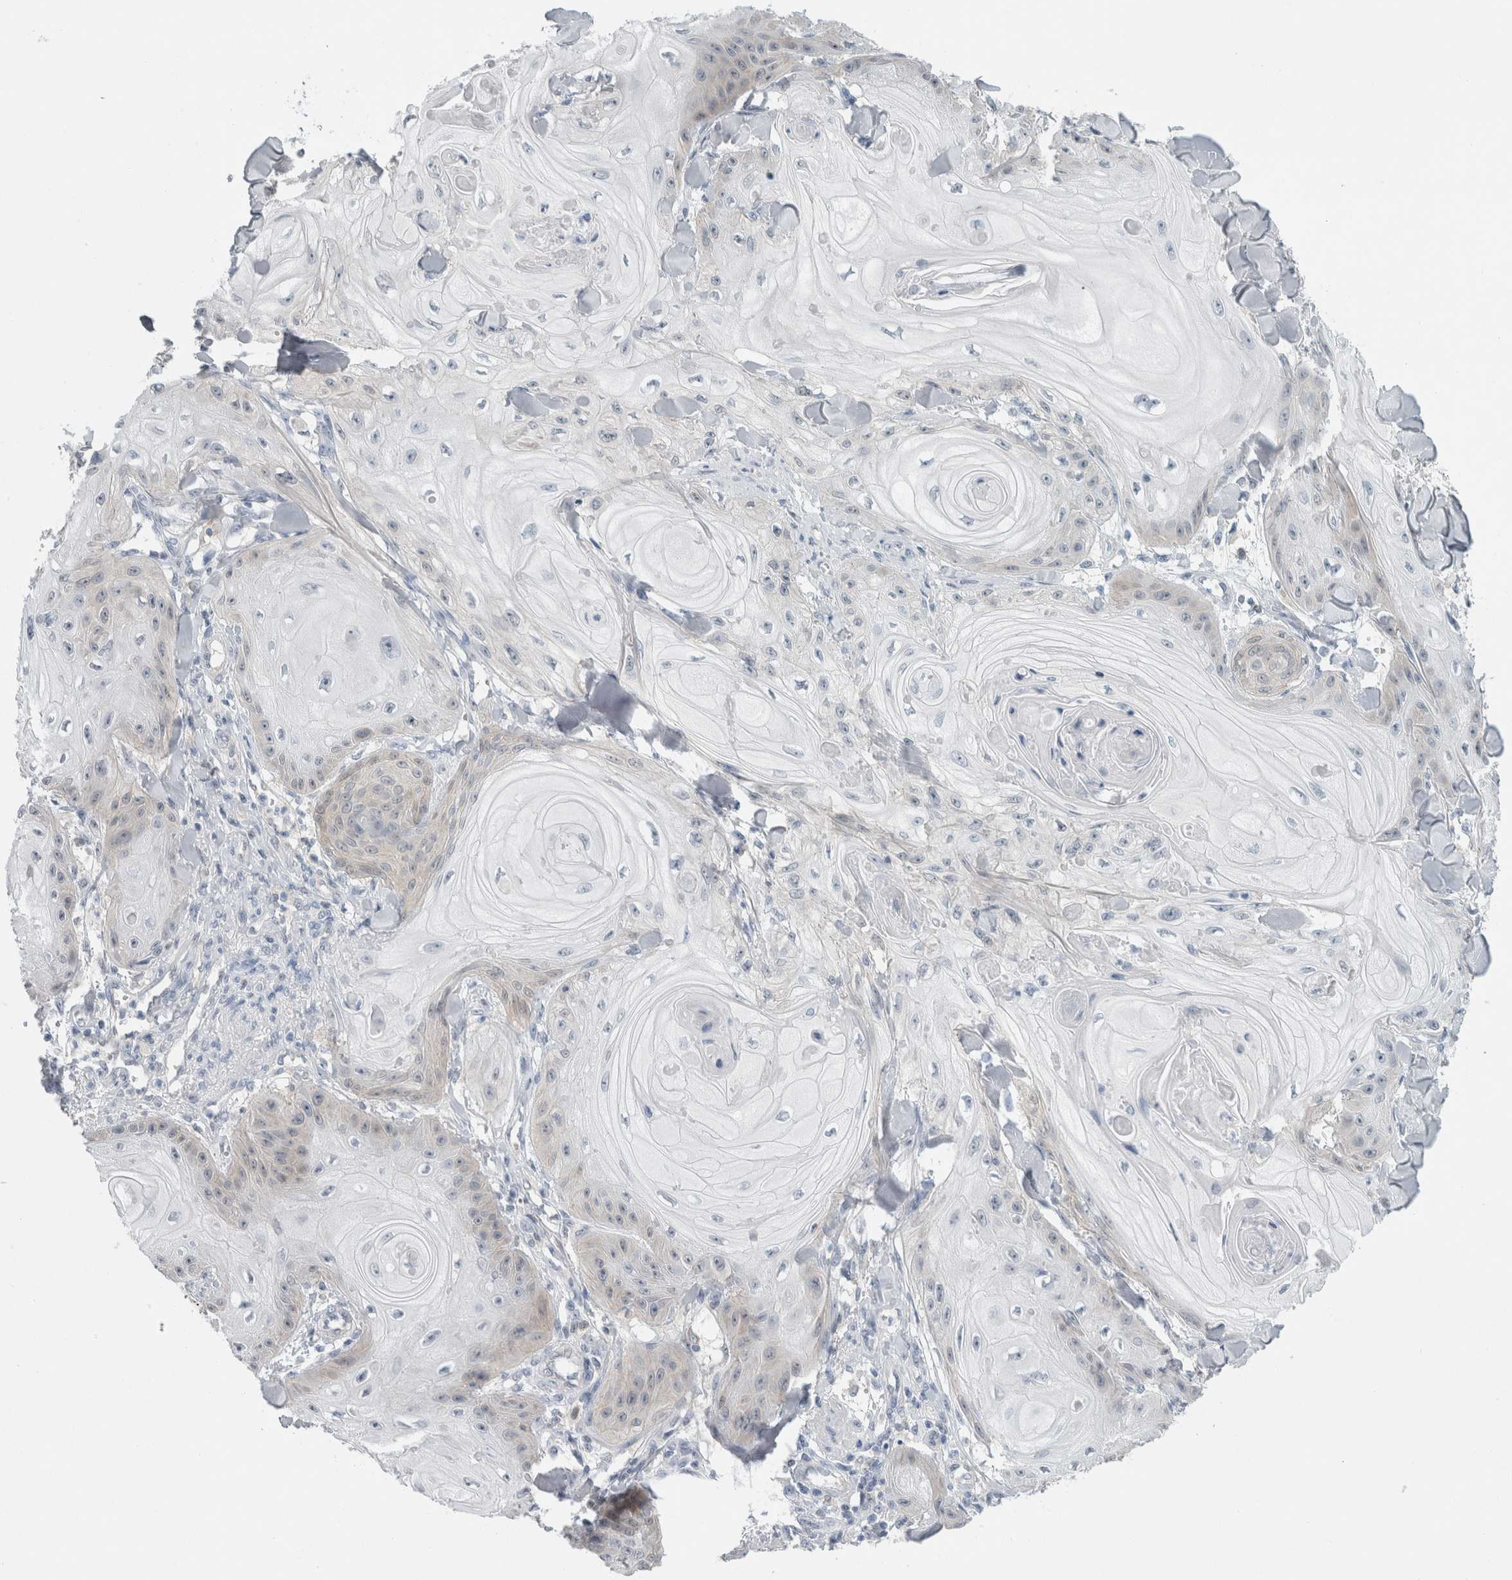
{"staining": {"intensity": "negative", "quantity": "none", "location": "none"}, "tissue": "skin cancer", "cell_type": "Tumor cells", "image_type": "cancer", "snomed": [{"axis": "morphology", "description": "Squamous cell carcinoma, NOS"}, {"axis": "topography", "description": "Skin"}], "caption": "This is an immunohistochemistry histopathology image of skin cancer. There is no positivity in tumor cells.", "gene": "CASP6", "patient": {"sex": "male", "age": 74}}